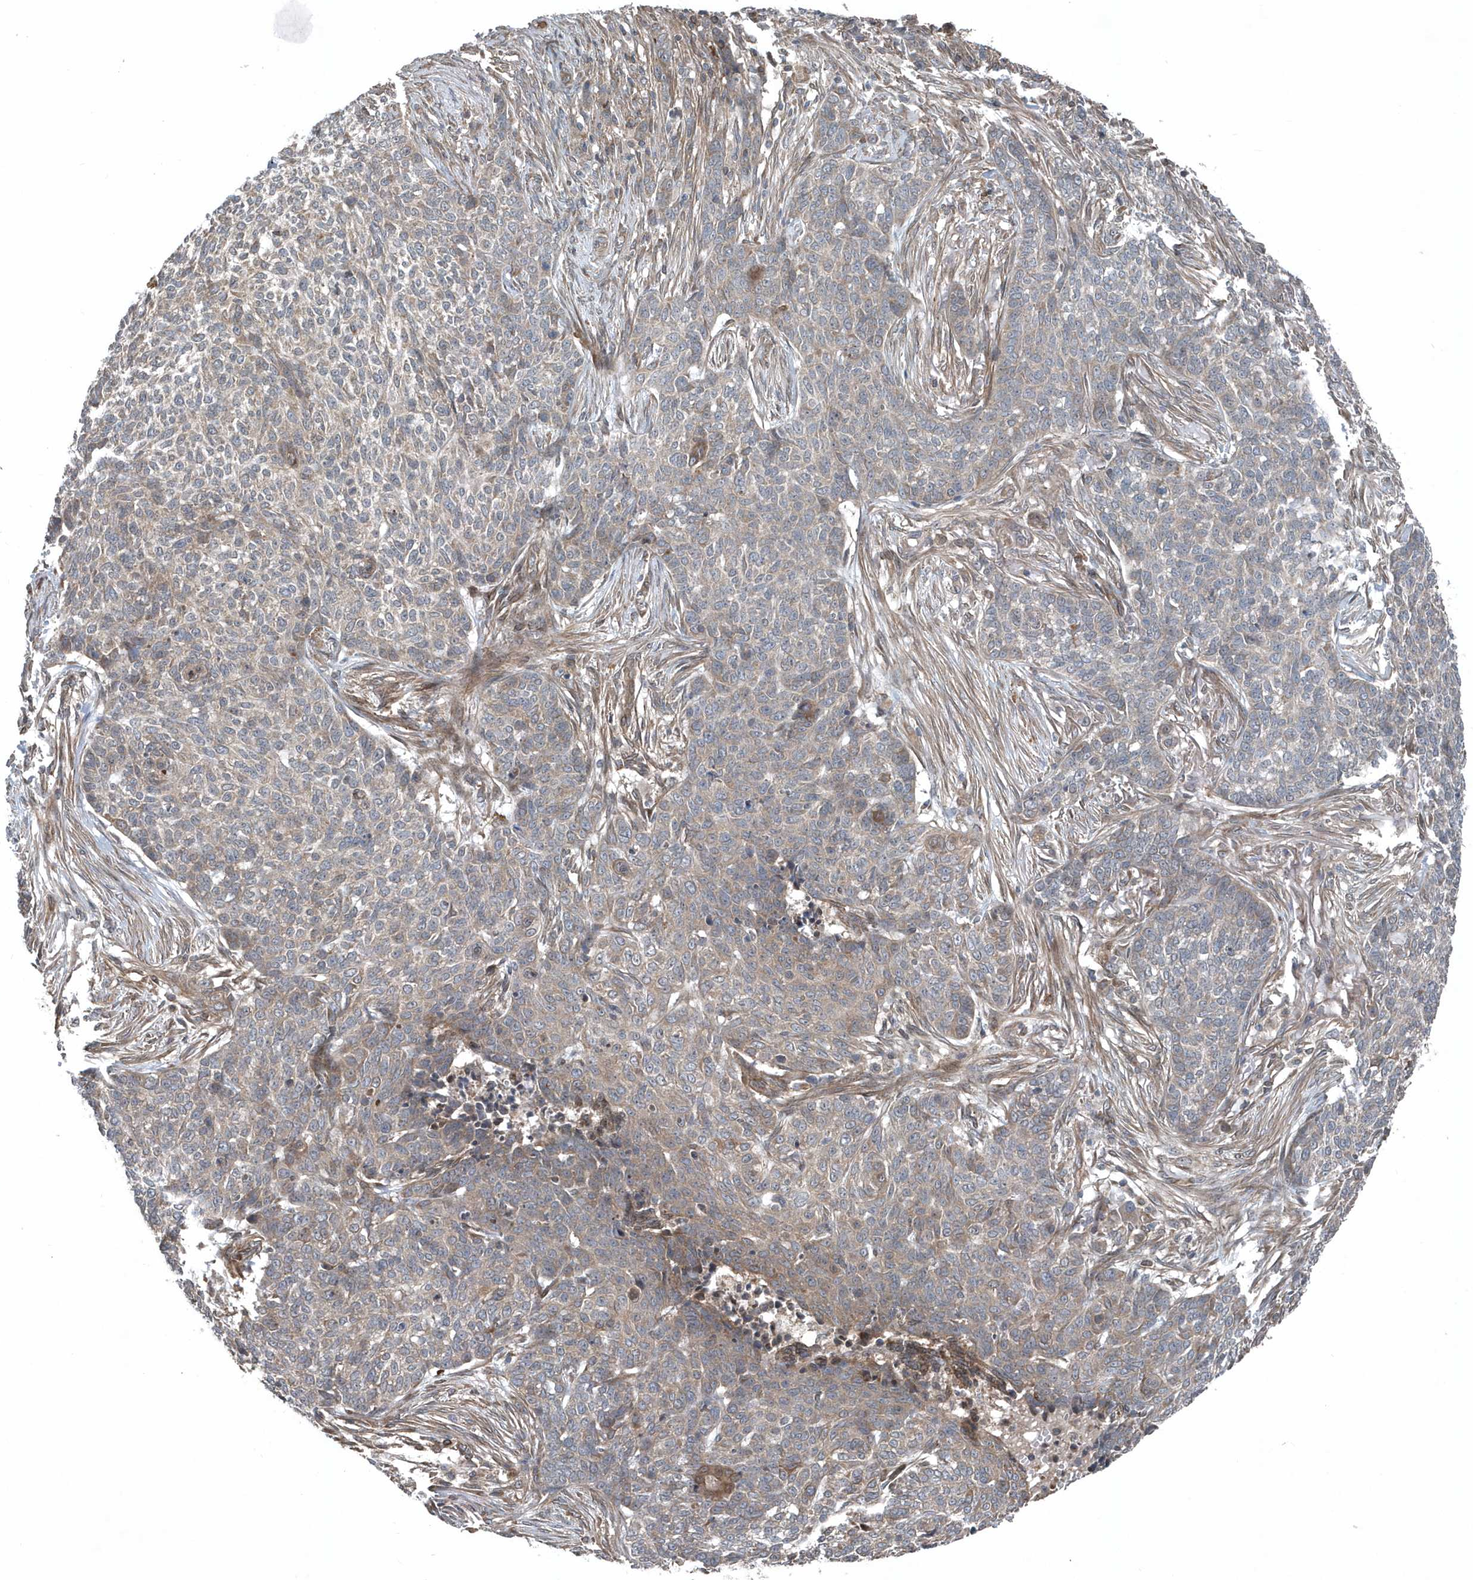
{"staining": {"intensity": "weak", "quantity": "<25%", "location": "cytoplasmic/membranous"}, "tissue": "skin cancer", "cell_type": "Tumor cells", "image_type": "cancer", "snomed": [{"axis": "morphology", "description": "Basal cell carcinoma"}, {"axis": "topography", "description": "Skin"}], "caption": "Histopathology image shows no significant protein positivity in tumor cells of basal cell carcinoma (skin). Nuclei are stained in blue.", "gene": "MCC", "patient": {"sex": "male", "age": 85}}